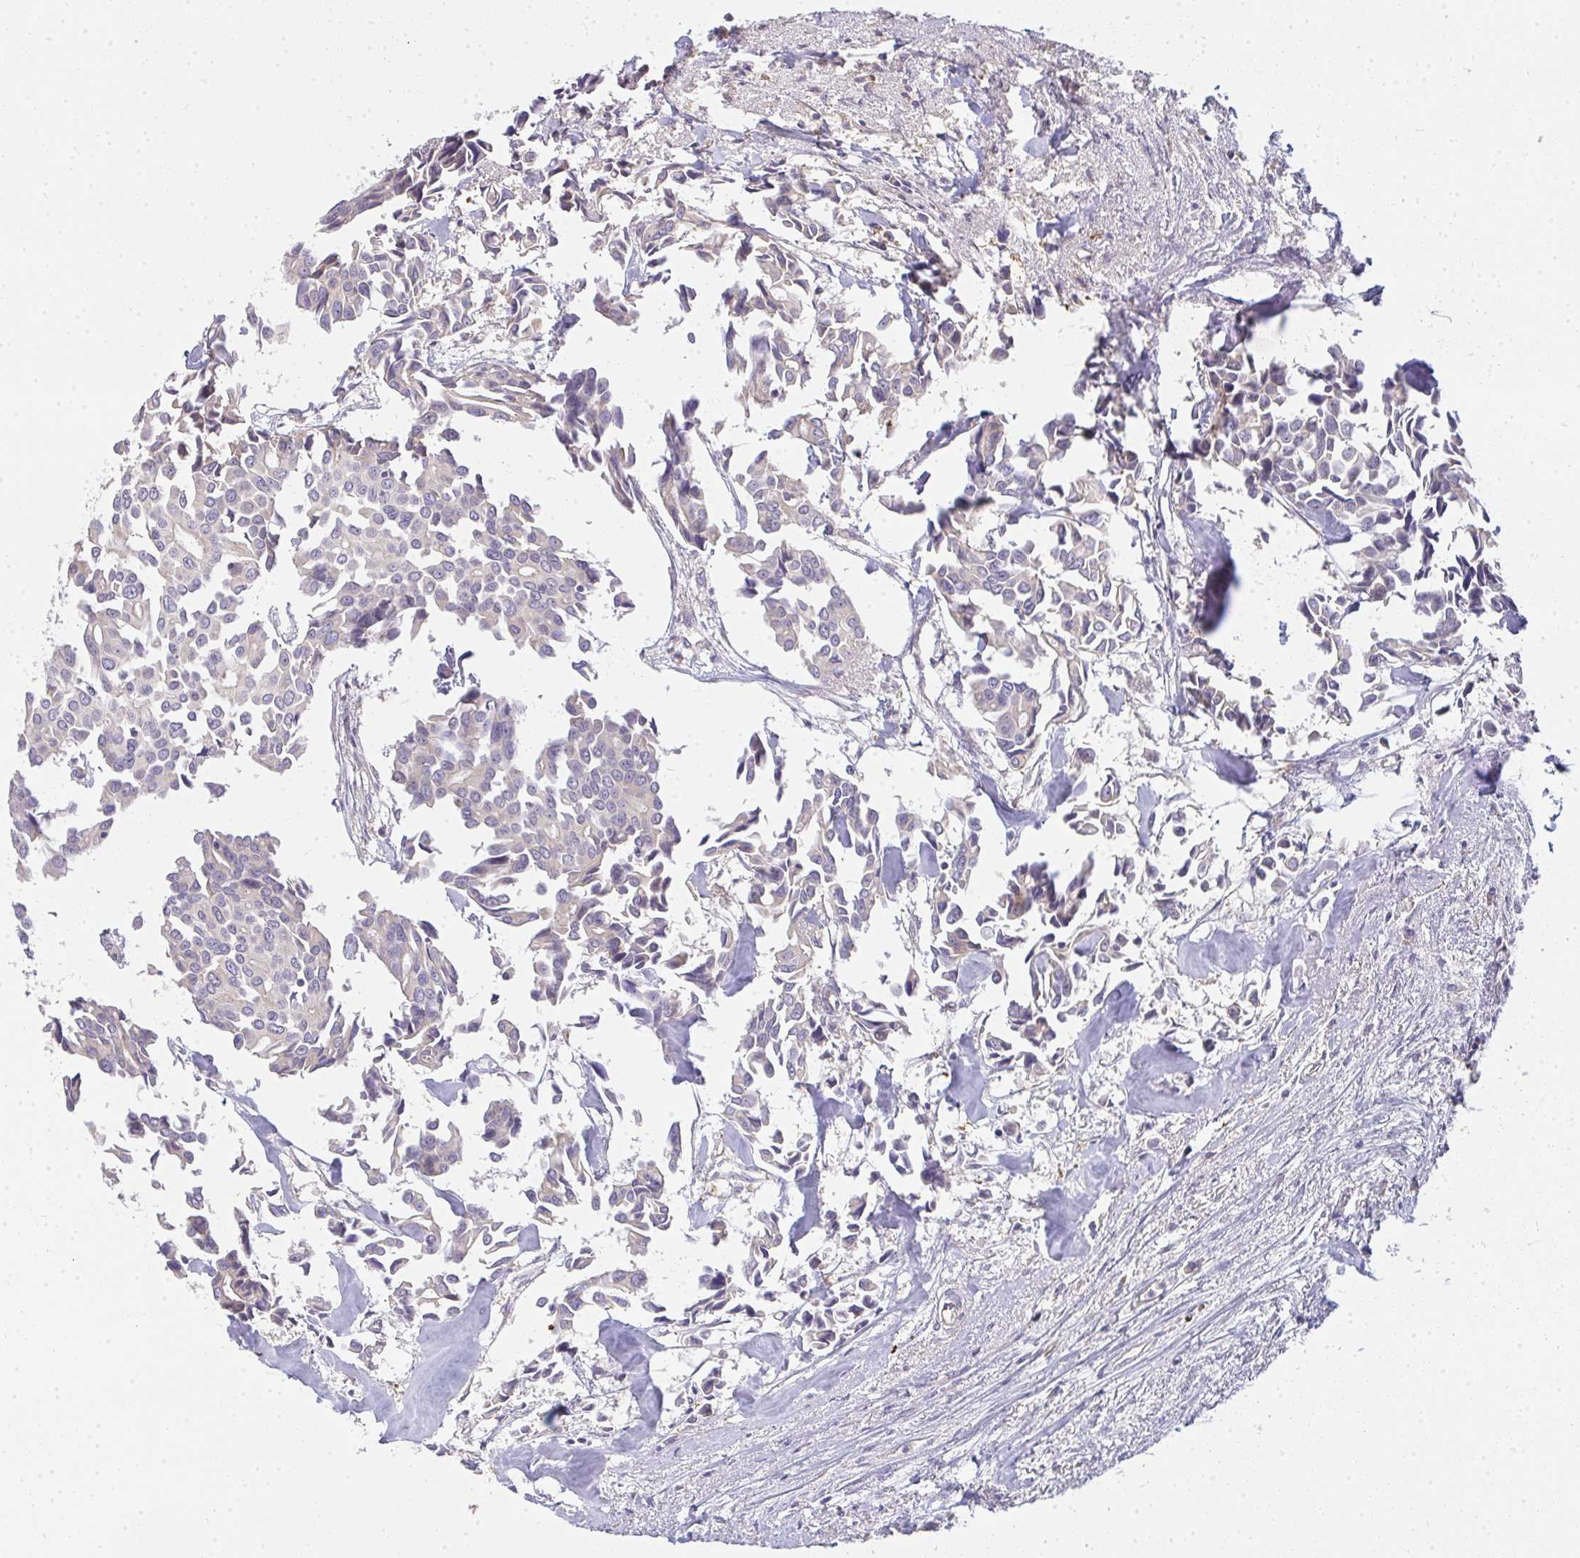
{"staining": {"intensity": "negative", "quantity": "none", "location": "none"}, "tissue": "breast cancer", "cell_type": "Tumor cells", "image_type": "cancer", "snomed": [{"axis": "morphology", "description": "Duct carcinoma"}, {"axis": "topography", "description": "Breast"}], "caption": "A histopathology image of breast cancer (infiltrating ductal carcinoma) stained for a protein reveals no brown staining in tumor cells.", "gene": "B4GALT6", "patient": {"sex": "female", "age": 54}}